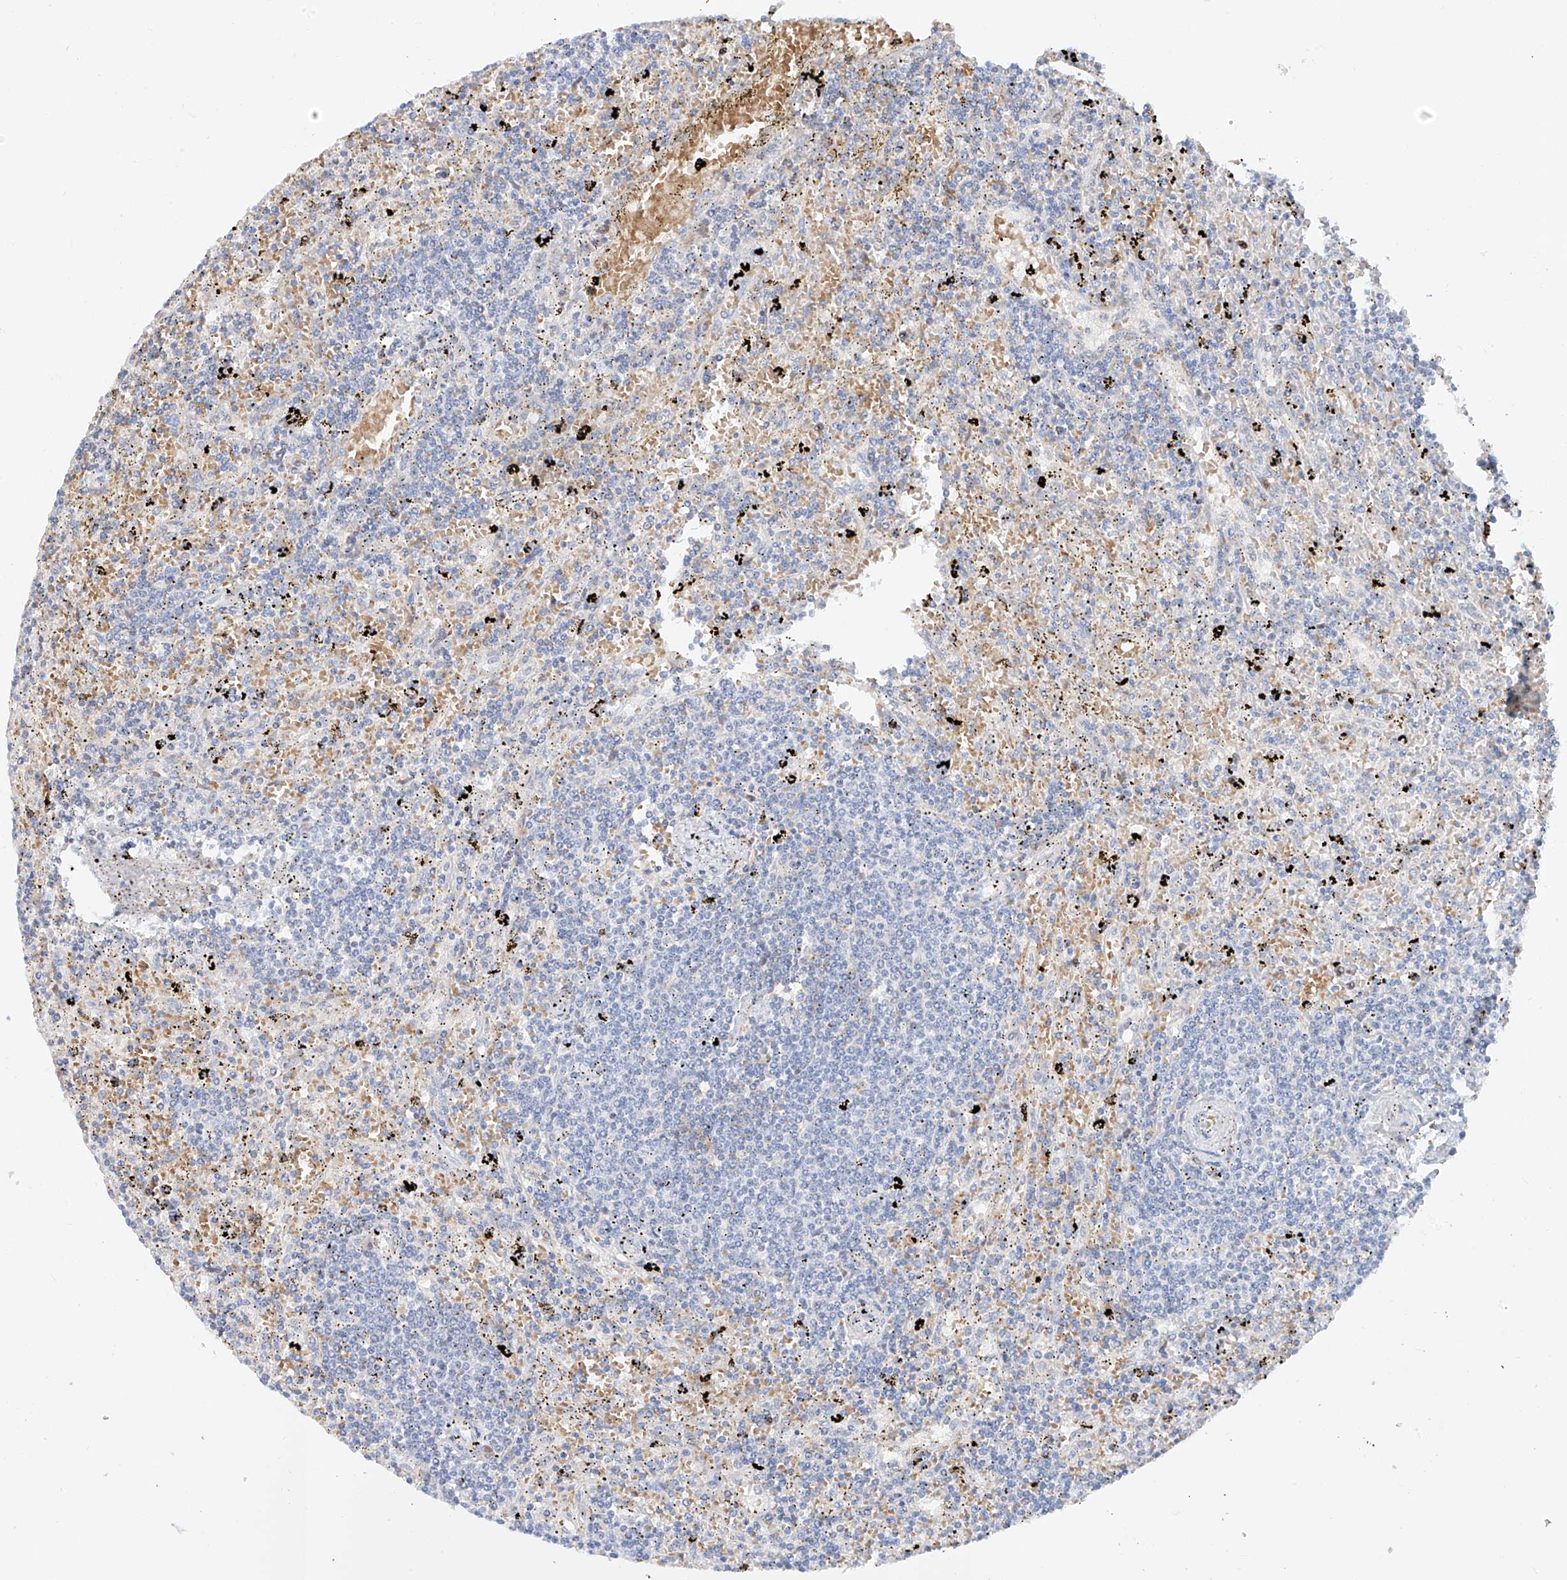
{"staining": {"intensity": "negative", "quantity": "none", "location": "none"}, "tissue": "lymphoma", "cell_type": "Tumor cells", "image_type": "cancer", "snomed": [{"axis": "morphology", "description": "Malignant lymphoma, non-Hodgkin's type, Low grade"}, {"axis": "topography", "description": "Spleen"}], "caption": "An IHC photomicrograph of lymphoma is shown. There is no staining in tumor cells of lymphoma.", "gene": "SNU13", "patient": {"sex": "male", "age": 76}}